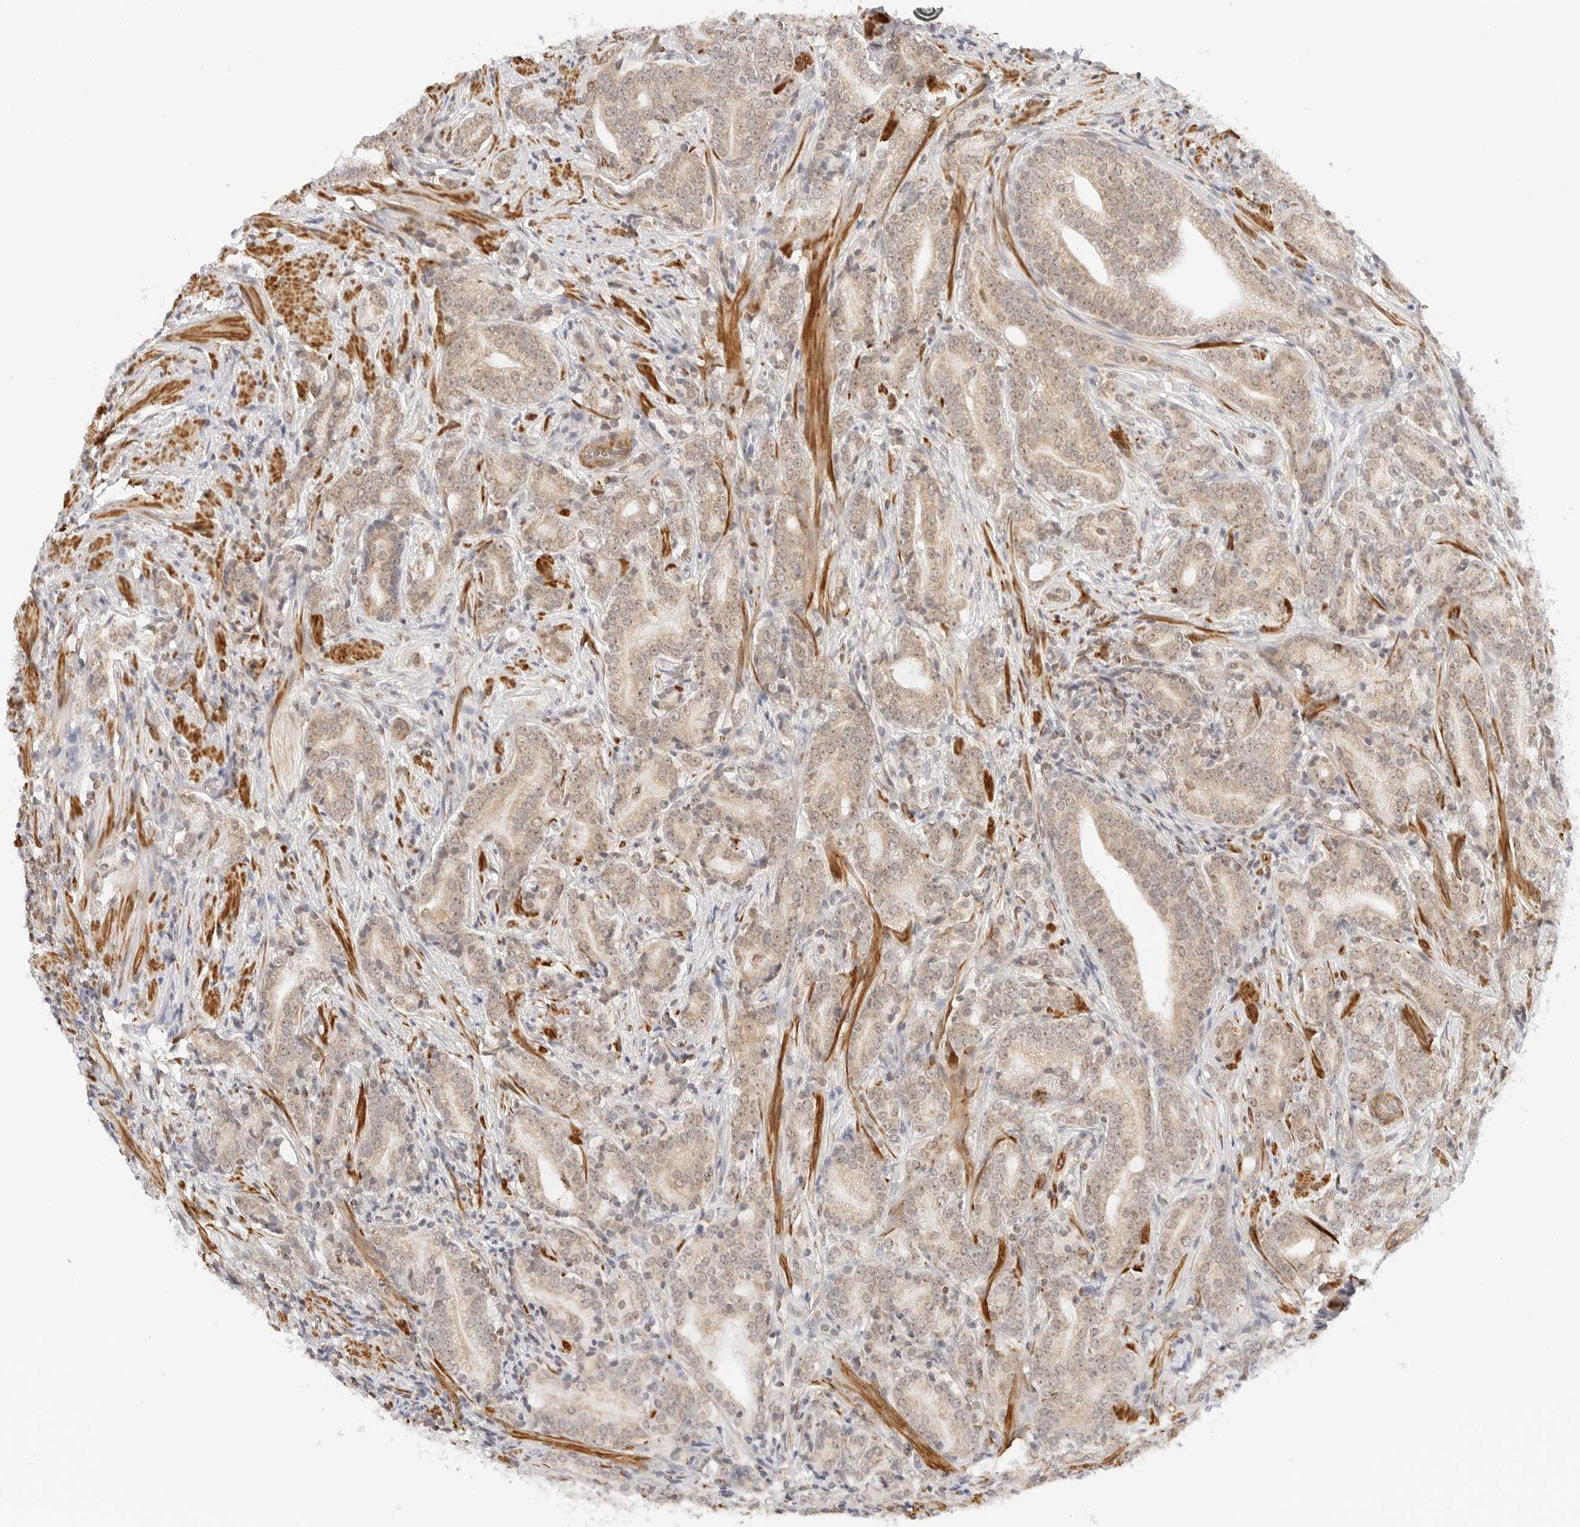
{"staining": {"intensity": "weak", "quantity": ">75%", "location": "cytoplasmic/membranous,nuclear"}, "tissue": "prostate cancer", "cell_type": "Tumor cells", "image_type": "cancer", "snomed": [{"axis": "morphology", "description": "Adenocarcinoma, High grade"}, {"axis": "topography", "description": "Prostate"}], "caption": "IHC of prostate cancer reveals low levels of weak cytoplasmic/membranous and nuclear positivity in approximately >75% of tumor cells.", "gene": "GORAB", "patient": {"sex": "male", "age": 57}}